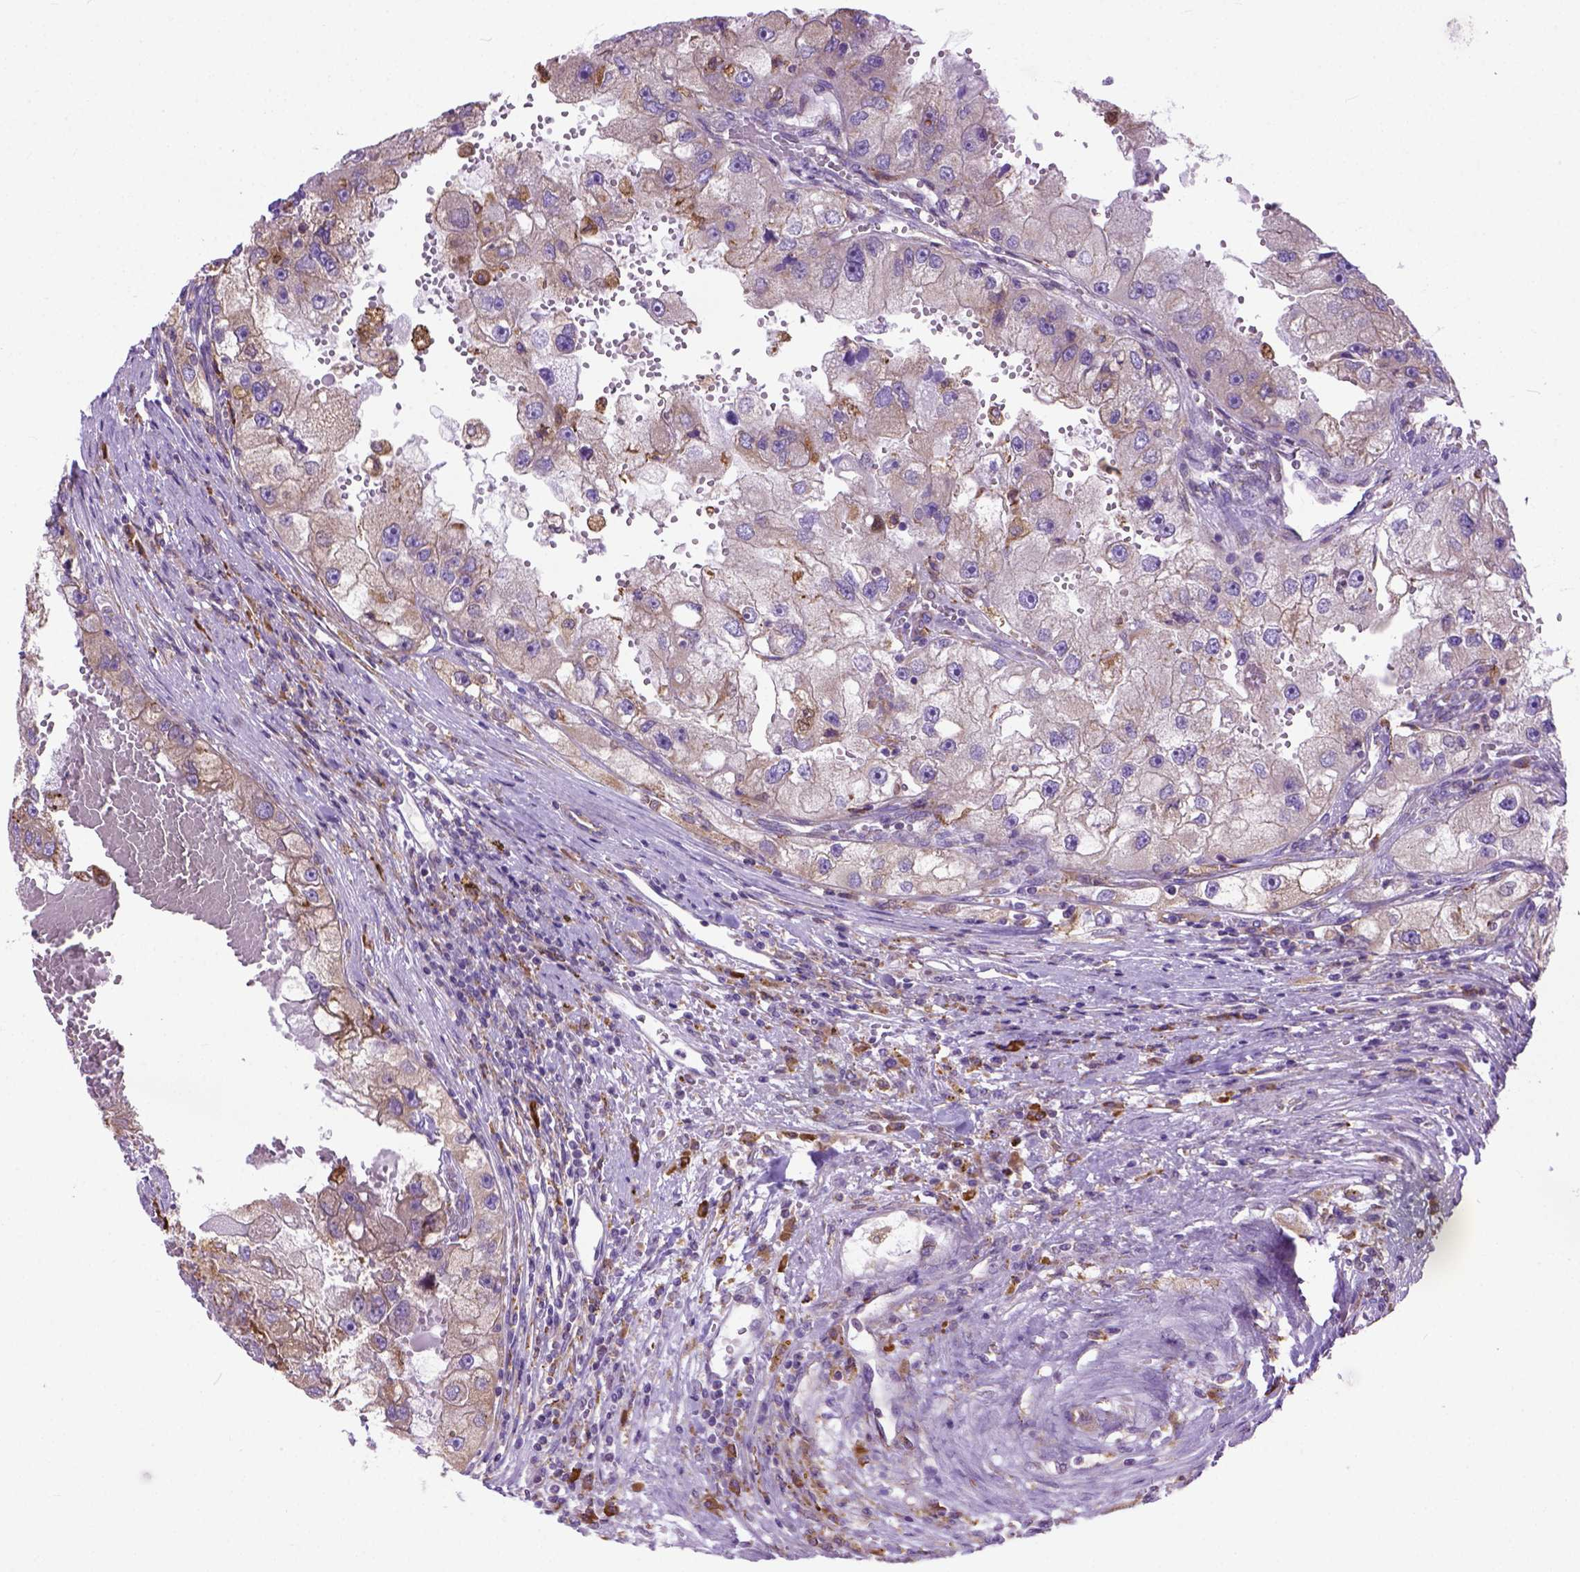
{"staining": {"intensity": "weak", "quantity": ">75%", "location": "cytoplasmic/membranous"}, "tissue": "renal cancer", "cell_type": "Tumor cells", "image_type": "cancer", "snomed": [{"axis": "morphology", "description": "Adenocarcinoma, NOS"}, {"axis": "topography", "description": "Kidney"}], "caption": "A photomicrograph of renal cancer (adenocarcinoma) stained for a protein demonstrates weak cytoplasmic/membranous brown staining in tumor cells.", "gene": "PLK4", "patient": {"sex": "male", "age": 63}}